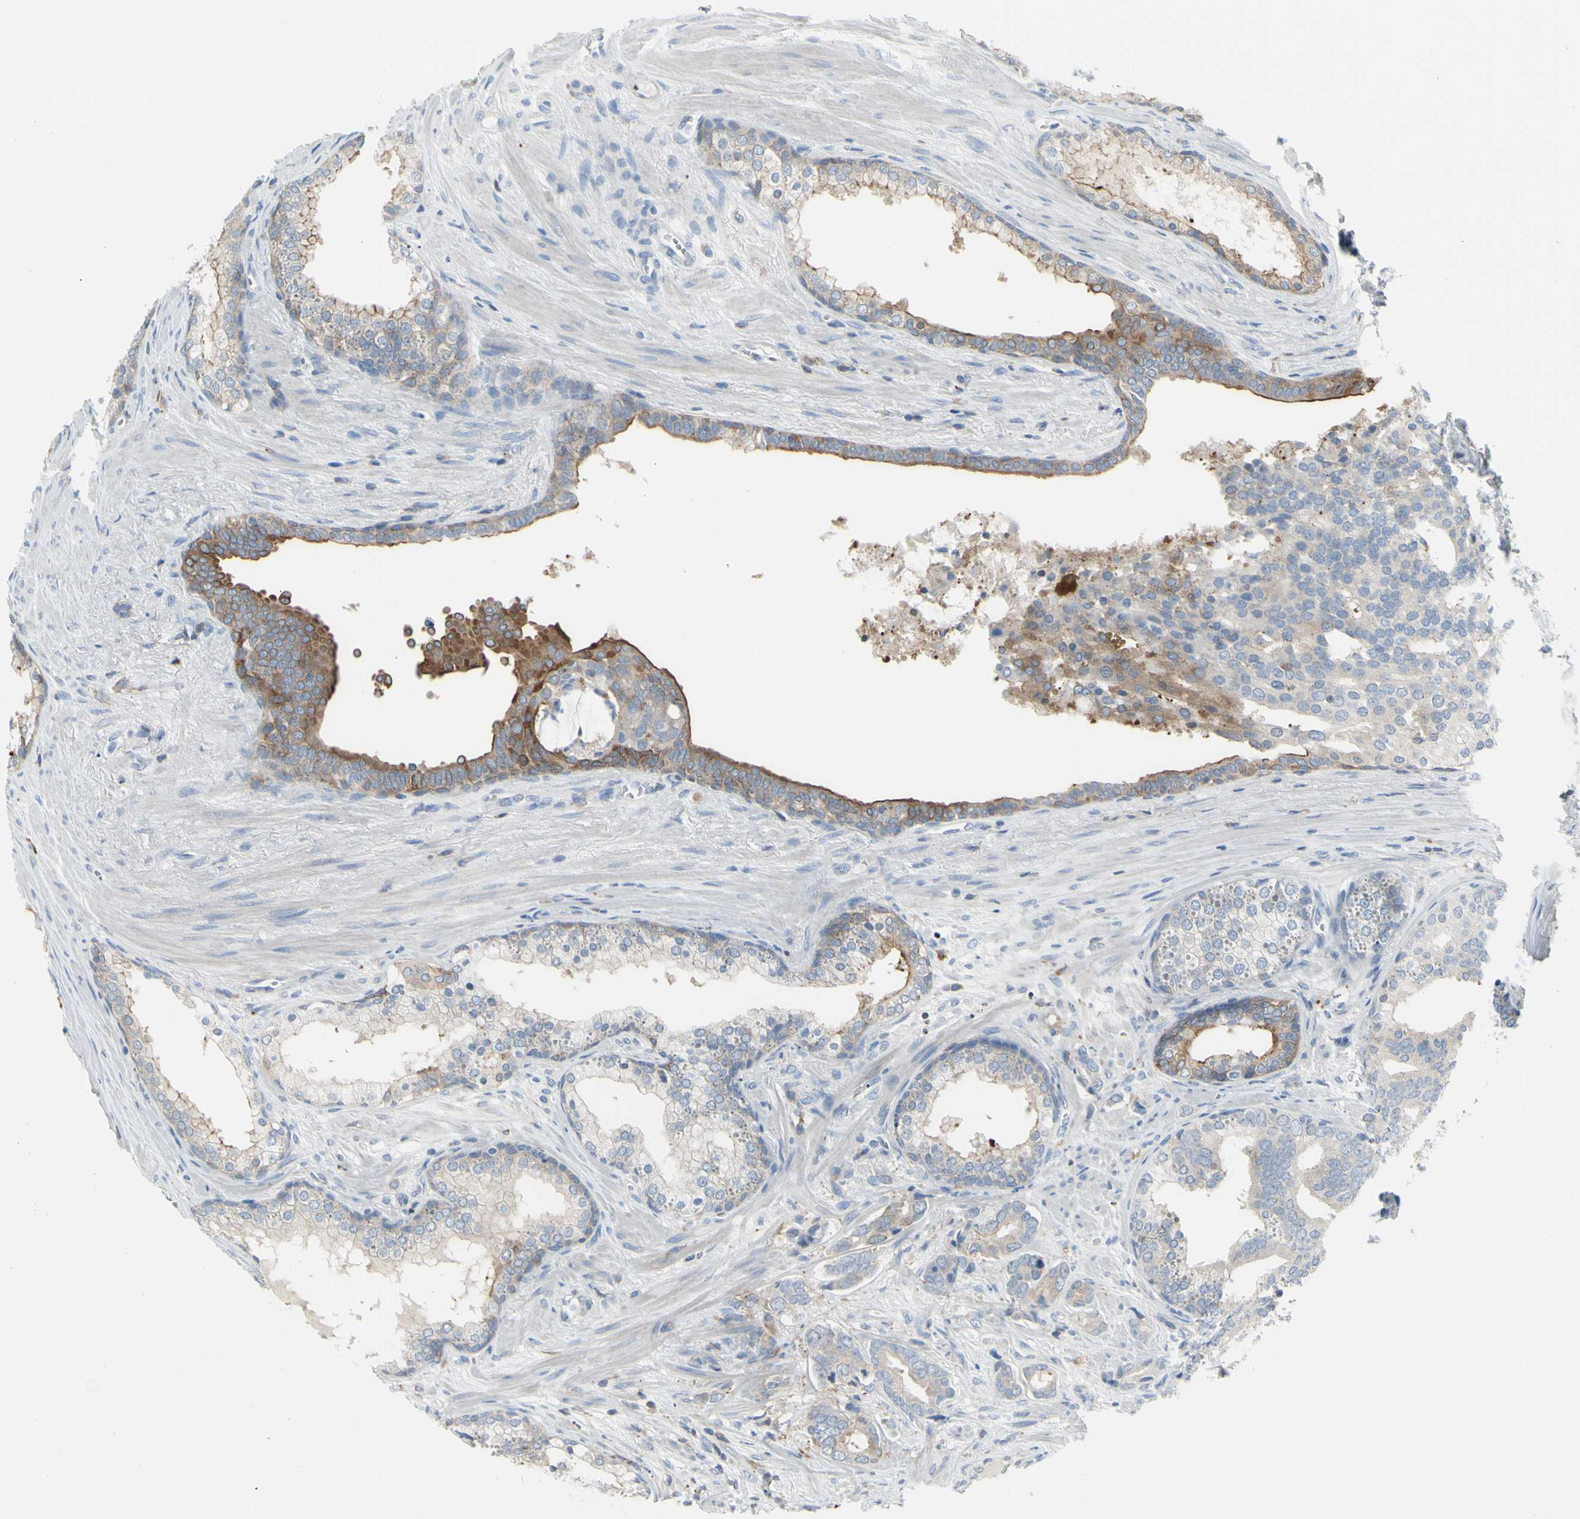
{"staining": {"intensity": "weak", "quantity": ">75%", "location": "cytoplasmic/membranous"}, "tissue": "prostate cancer", "cell_type": "Tumor cells", "image_type": "cancer", "snomed": [{"axis": "morphology", "description": "Adenocarcinoma, Low grade"}, {"axis": "topography", "description": "Prostate"}], "caption": "Immunohistochemical staining of prostate cancer demonstrates weak cytoplasmic/membranous protein expression in about >75% of tumor cells. (Stains: DAB in brown, nuclei in blue, Microscopy: brightfield microscopy at high magnification).", "gene": "MUC1", "patient": {"sex": "male", "age": 58}}